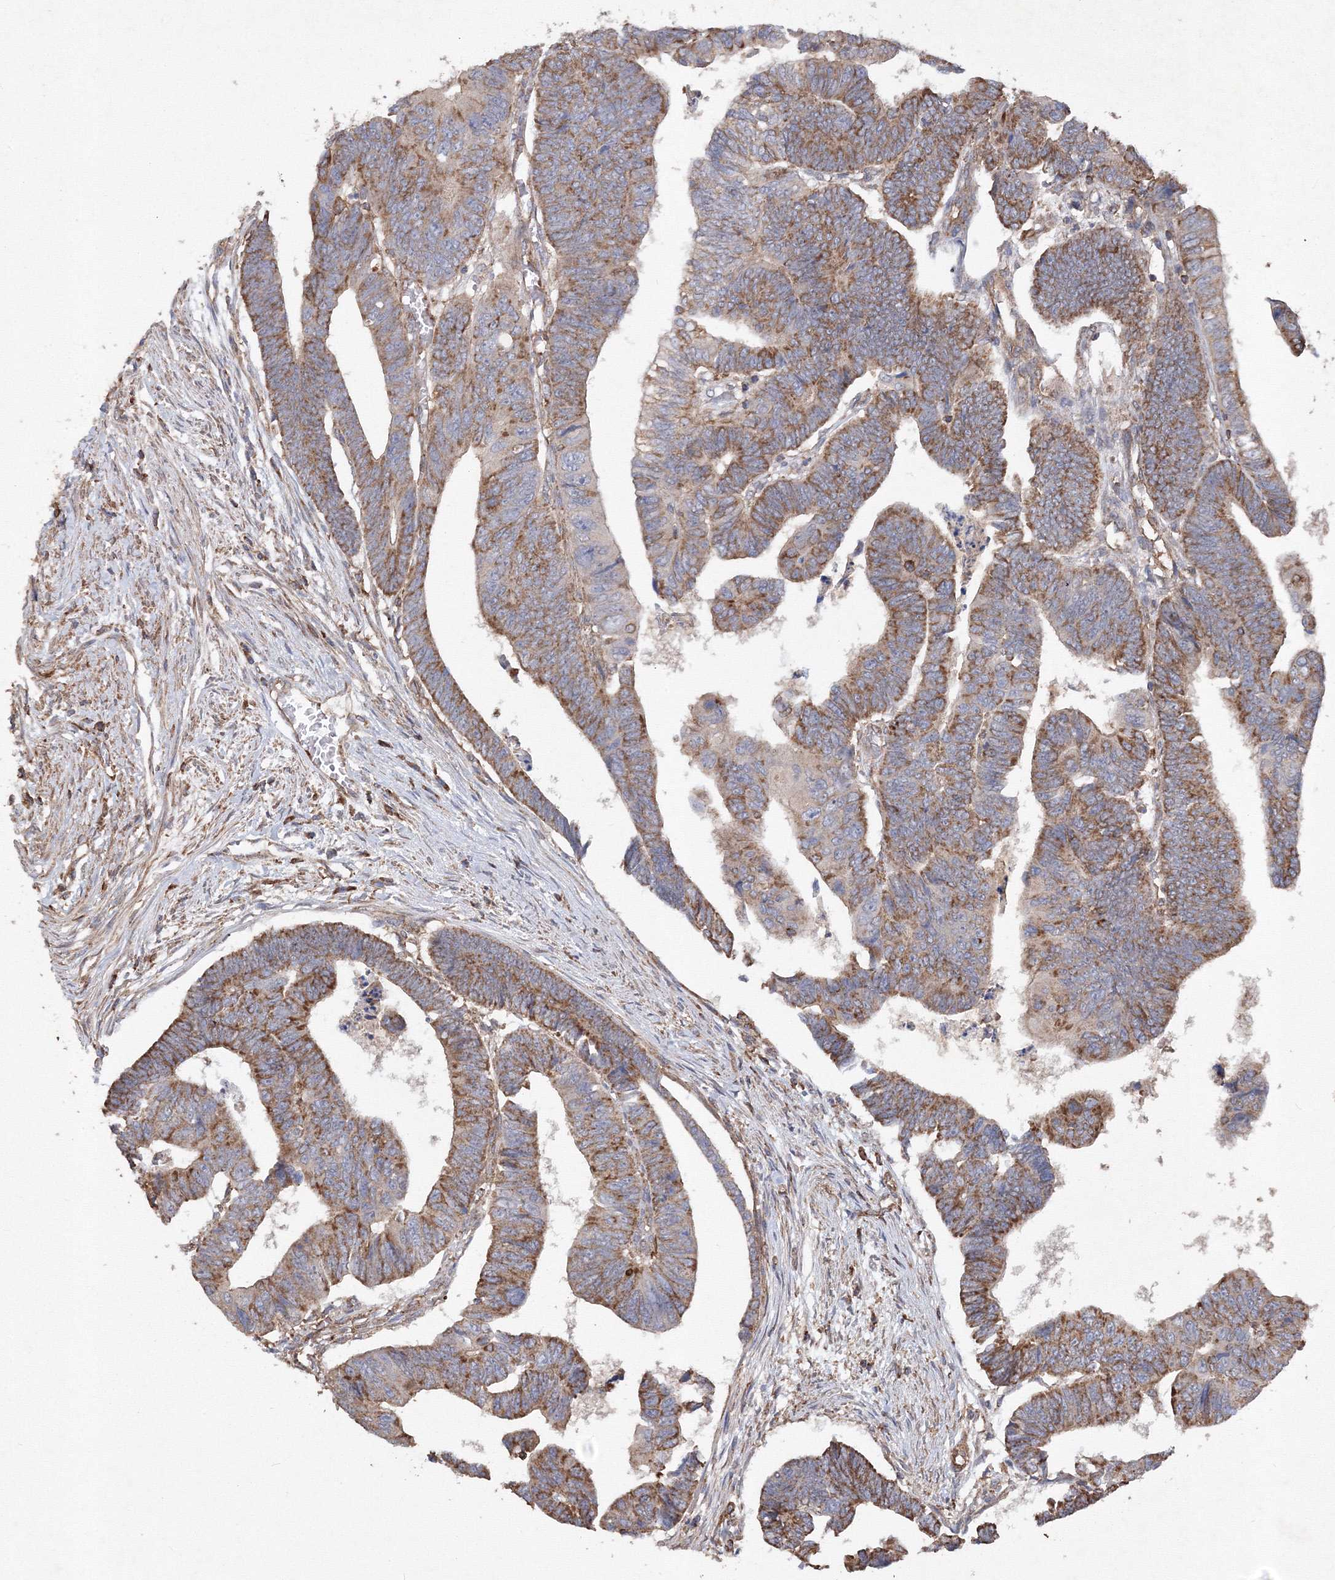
{"staining": {"intensity": "moderate", "quantity": ">75%", "location": "cytoplasmic/membranous"}, "tissue": "colorectal cancer", "cell_type": "Tumor cells", "image_type": "cancer", "snomed": [{"axis": "morphology", "description": "Adenocarcinoma, NOS"}, {"axis": "topography", "description": "Rectum"}], "caption": "Moderate cytoplasmic/membranous expression is seen in about >75% of tumor cells in colorectal adenocarcinoma. Ihc stains the protein of interest in brown and the nuclei are stained blue.", "gene": "TMEM139", "patient": {"sex": "female", "age": 65}}